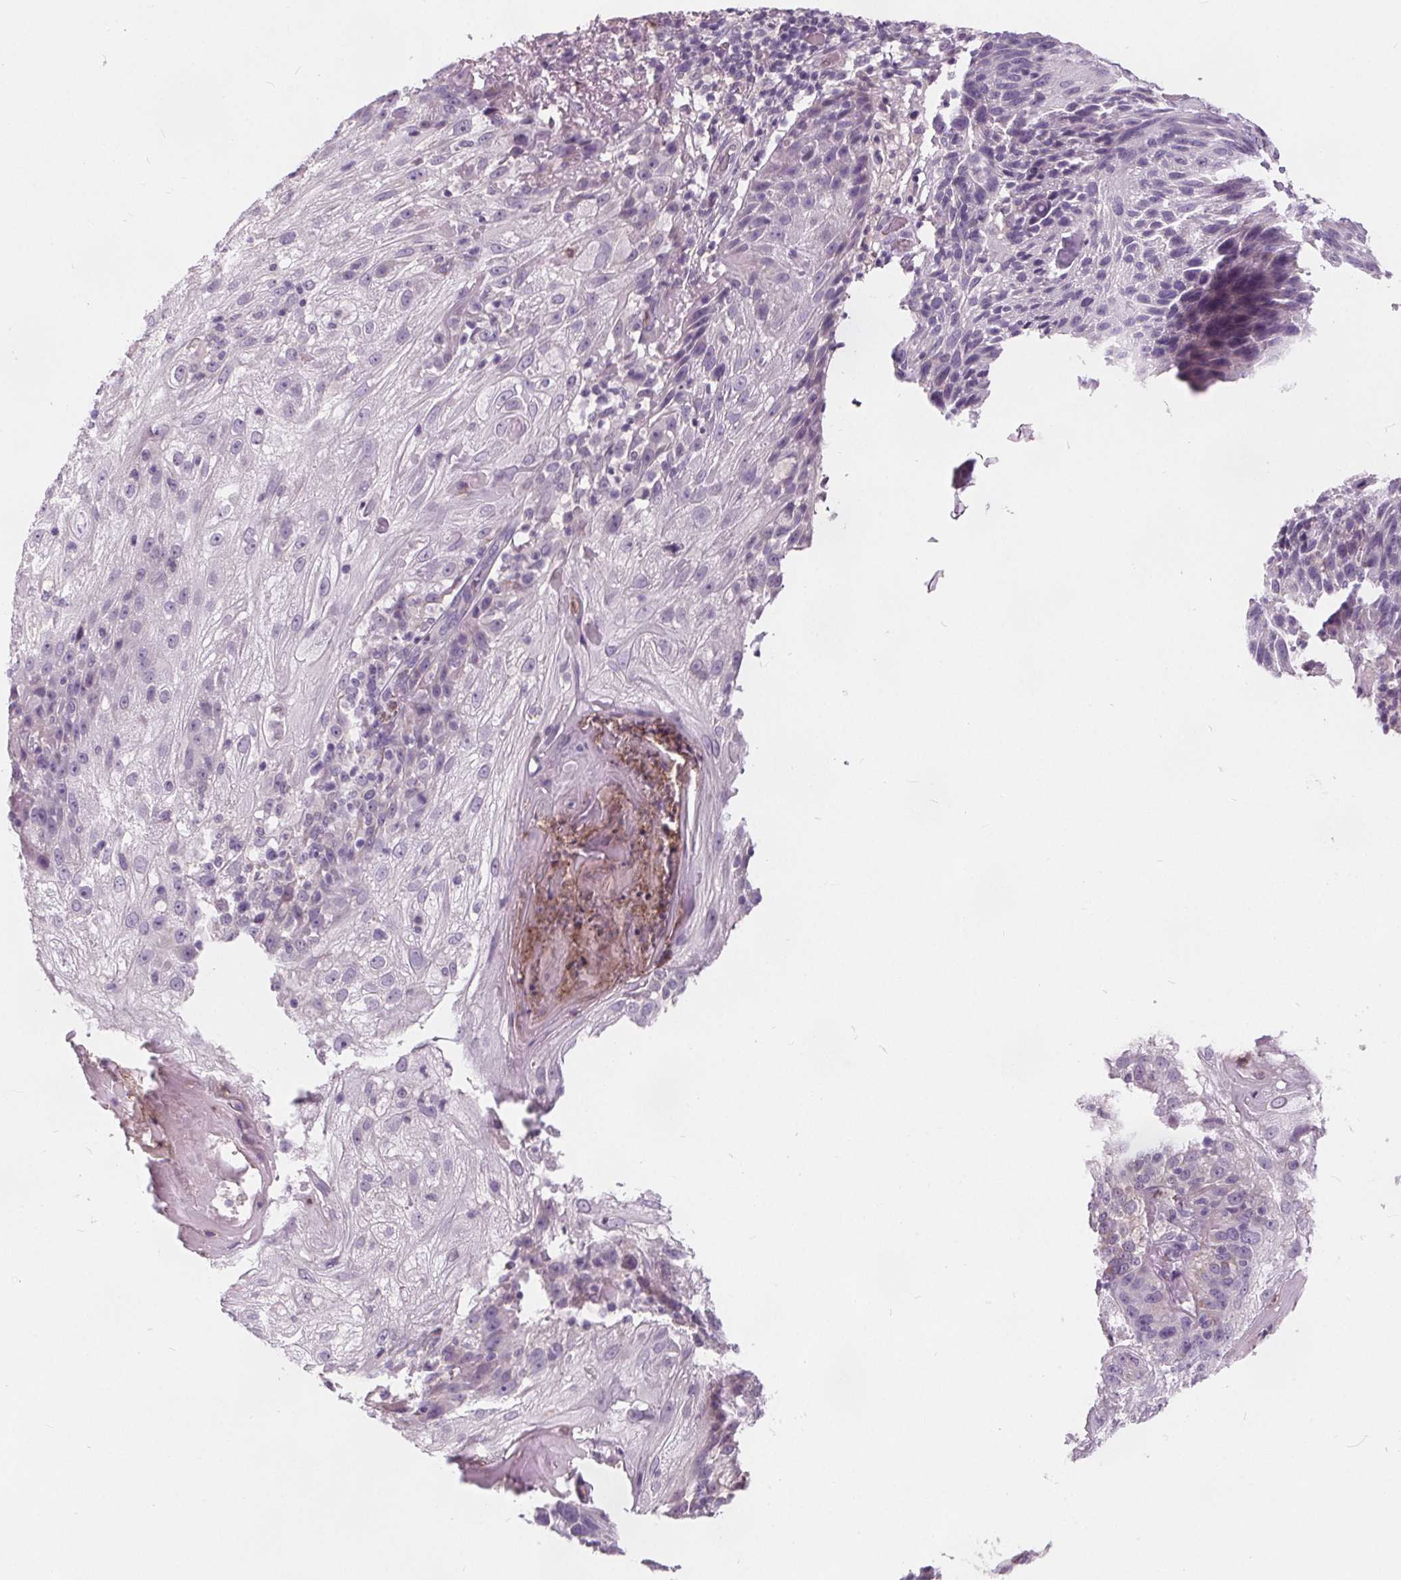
{"staining": {"intensity": "negative", "quantity": "none", "location": "none"}, "tissue": "skin cancer", "cell_type": "Tumor cells", "image_type": "cancer", "snomed": [{"axis": "morphology", "description": "Normal tissue, NOS"}, {"axis": "morphology", "description": "Squamous cell carcinoma, NOS"}, {"axis": "topography", "description": "Skin"}], "caption": "The immunohistochemistry histopathology image has no significant expression in tumor cells of skin squamous cell carcinoma tissue. (DAB (3,3'-diaminobenzidine) immunohistochemistry (IHC) with hematoxylin counter stain).", "gene": "HAAO", "patient": {"sex": "female", "age": 83}}